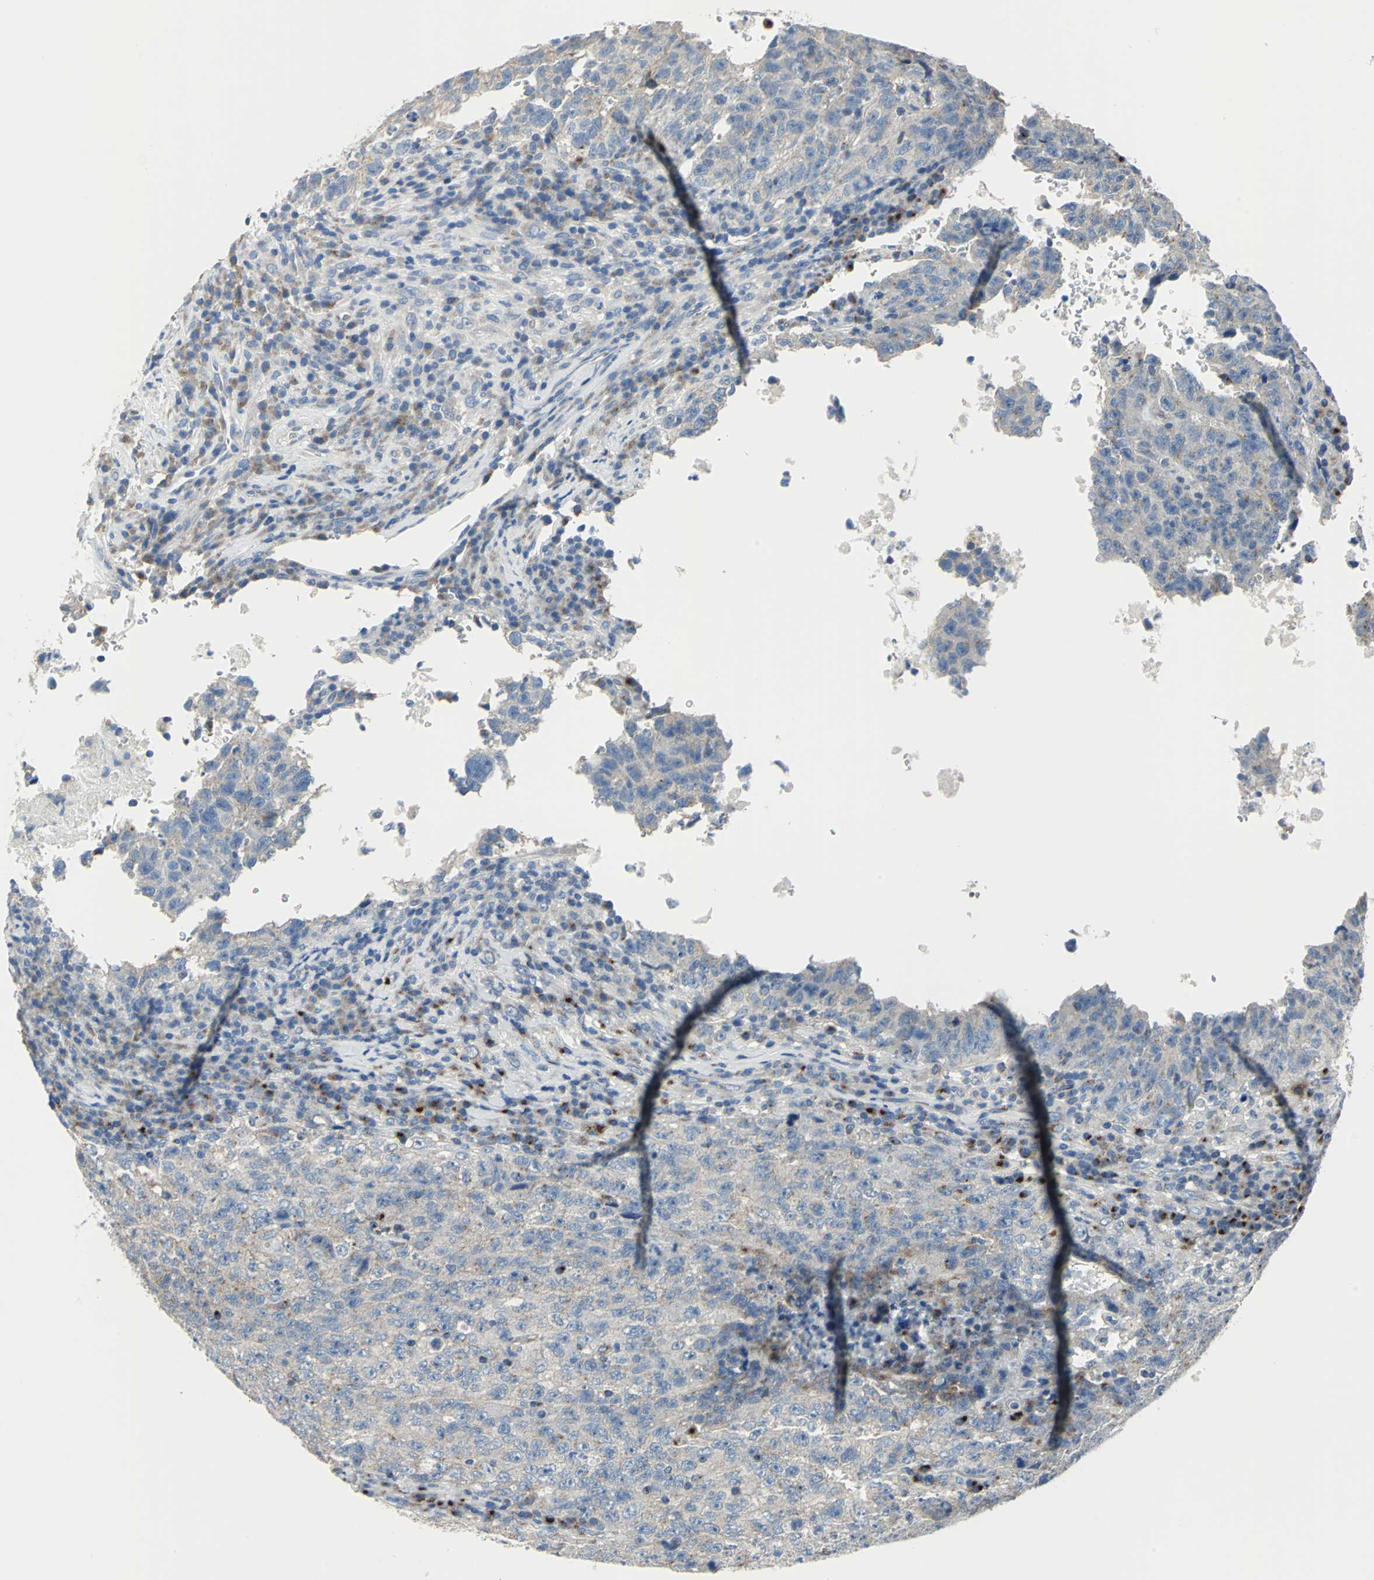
{"staining": {"intensity": "weak", "quantity": "25%-75%", "location": "cytoplasmic/membranous"}, "tissue": "testis cancer", "cell_type": "Tumor cells", "image_type": "cancer", "snomed": [{"axis": "morphology", "description": "Necrosis, NOS"}, {"axis": "morphology", "description": "Carcinoma, Embryonal, NOS"}, {"axis": "topography", "description": "Testis"}], "caption": "DAB (3,3'-diaminobenzidine) immunohistochemical staining of embryonal carcinoma (testis) shows weak cytoplasmic/membranous protein staining in approximately 25%-75% of tumor cells. The protein is shown in brown color, while the nuclei are stained blue.", "gene": "GPR3", "patient": {"sex": "male", "age": 19}}